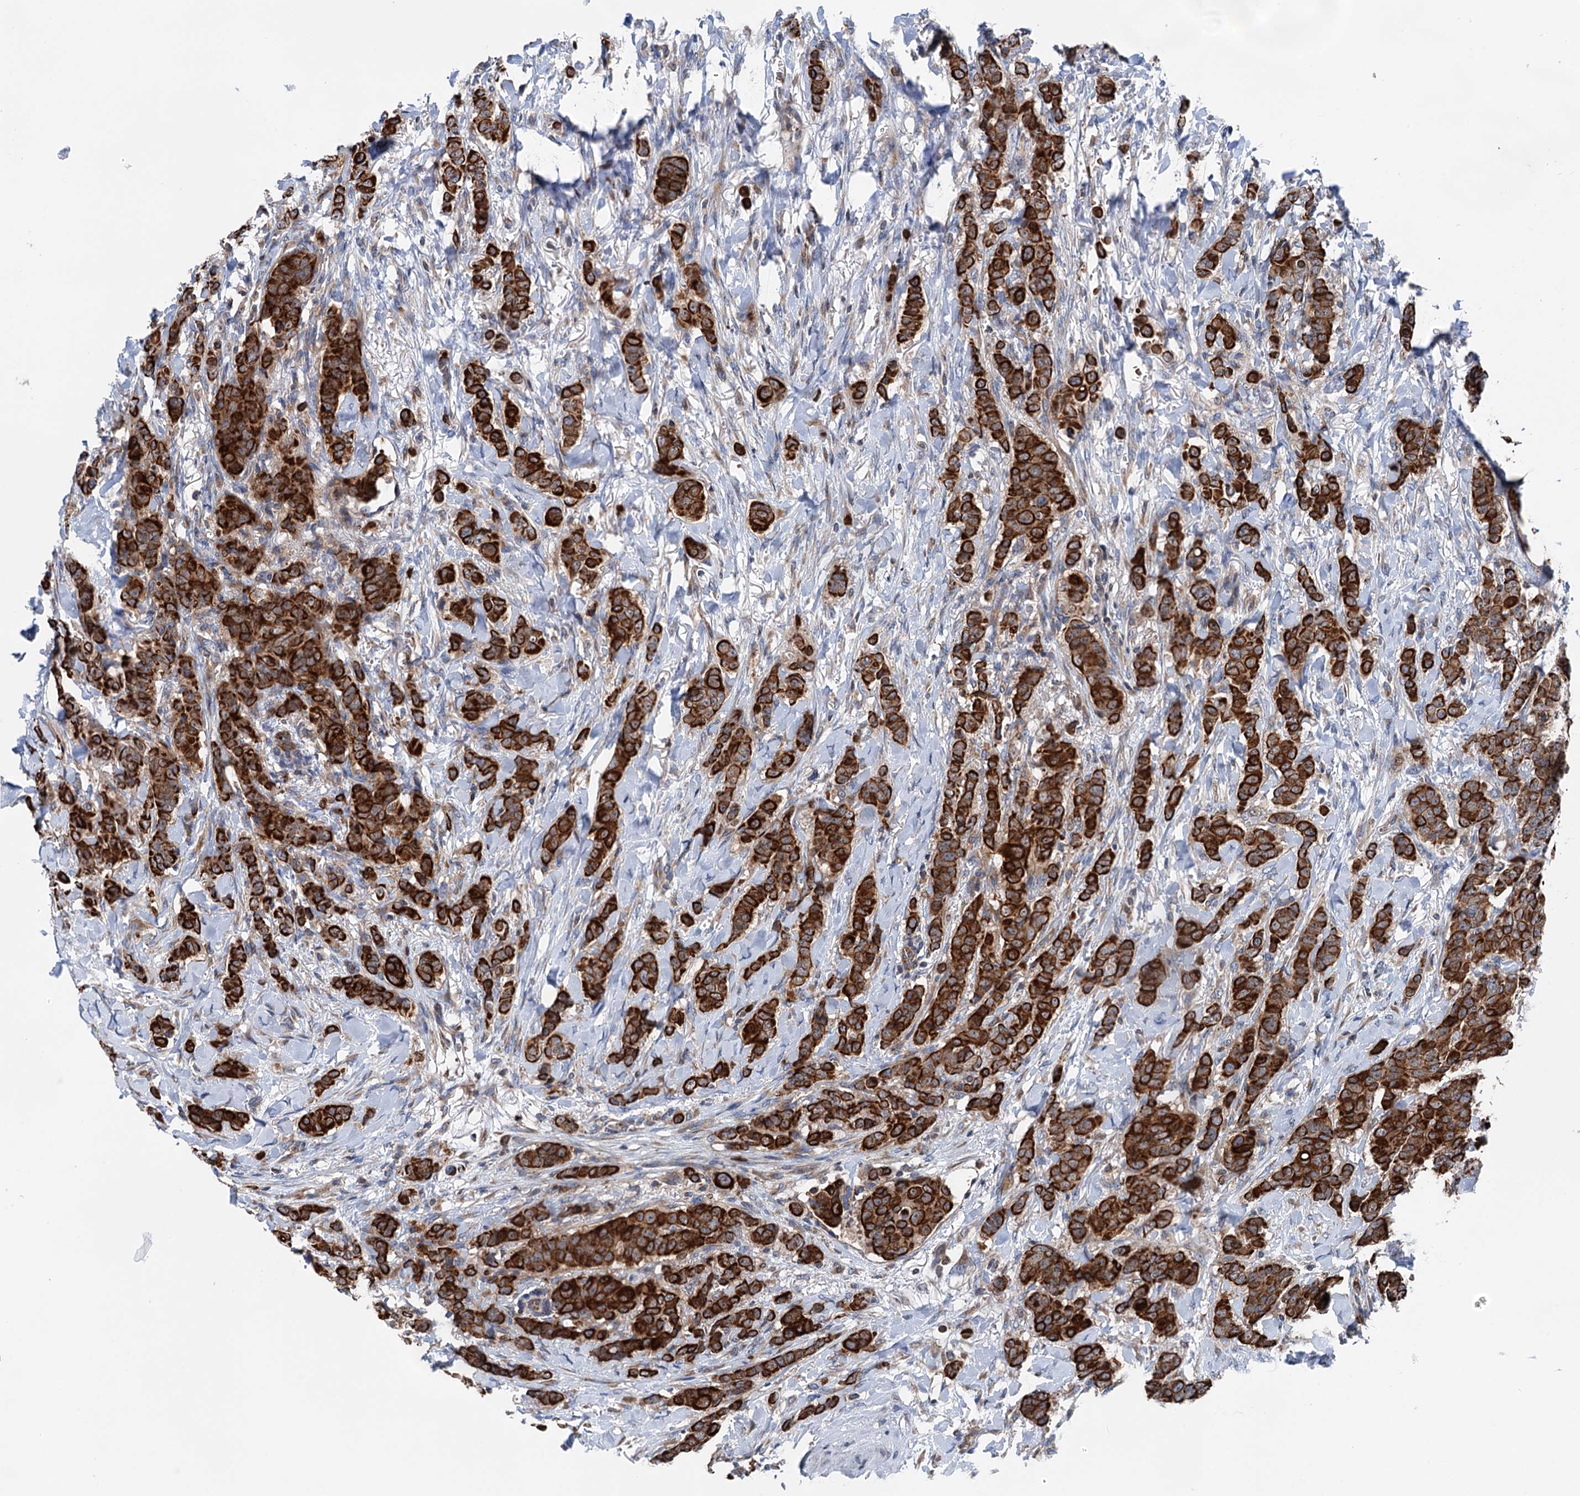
{"staining": {"intensity": "strong", "quantity": "25%-75%", "location": "cytoplasmic/membranous"}, "tissue": "breast cancer", "cell_type": "Tumor cells", "image_type": "cancer", "snomed": [{"axis": "morphology", "description": "Duct carcinoma"}, {"axis": "topography", "description": "Breast"}], "caption": "Breast cancer (intraductal carcinoma) stained with a brown dye reveals strong cytoplasmic/membranous positive positivity in approximately 25%-75% of tumor cells.", "gene": "EIPR1", "patient": {"sex": "female", "age": 40}}